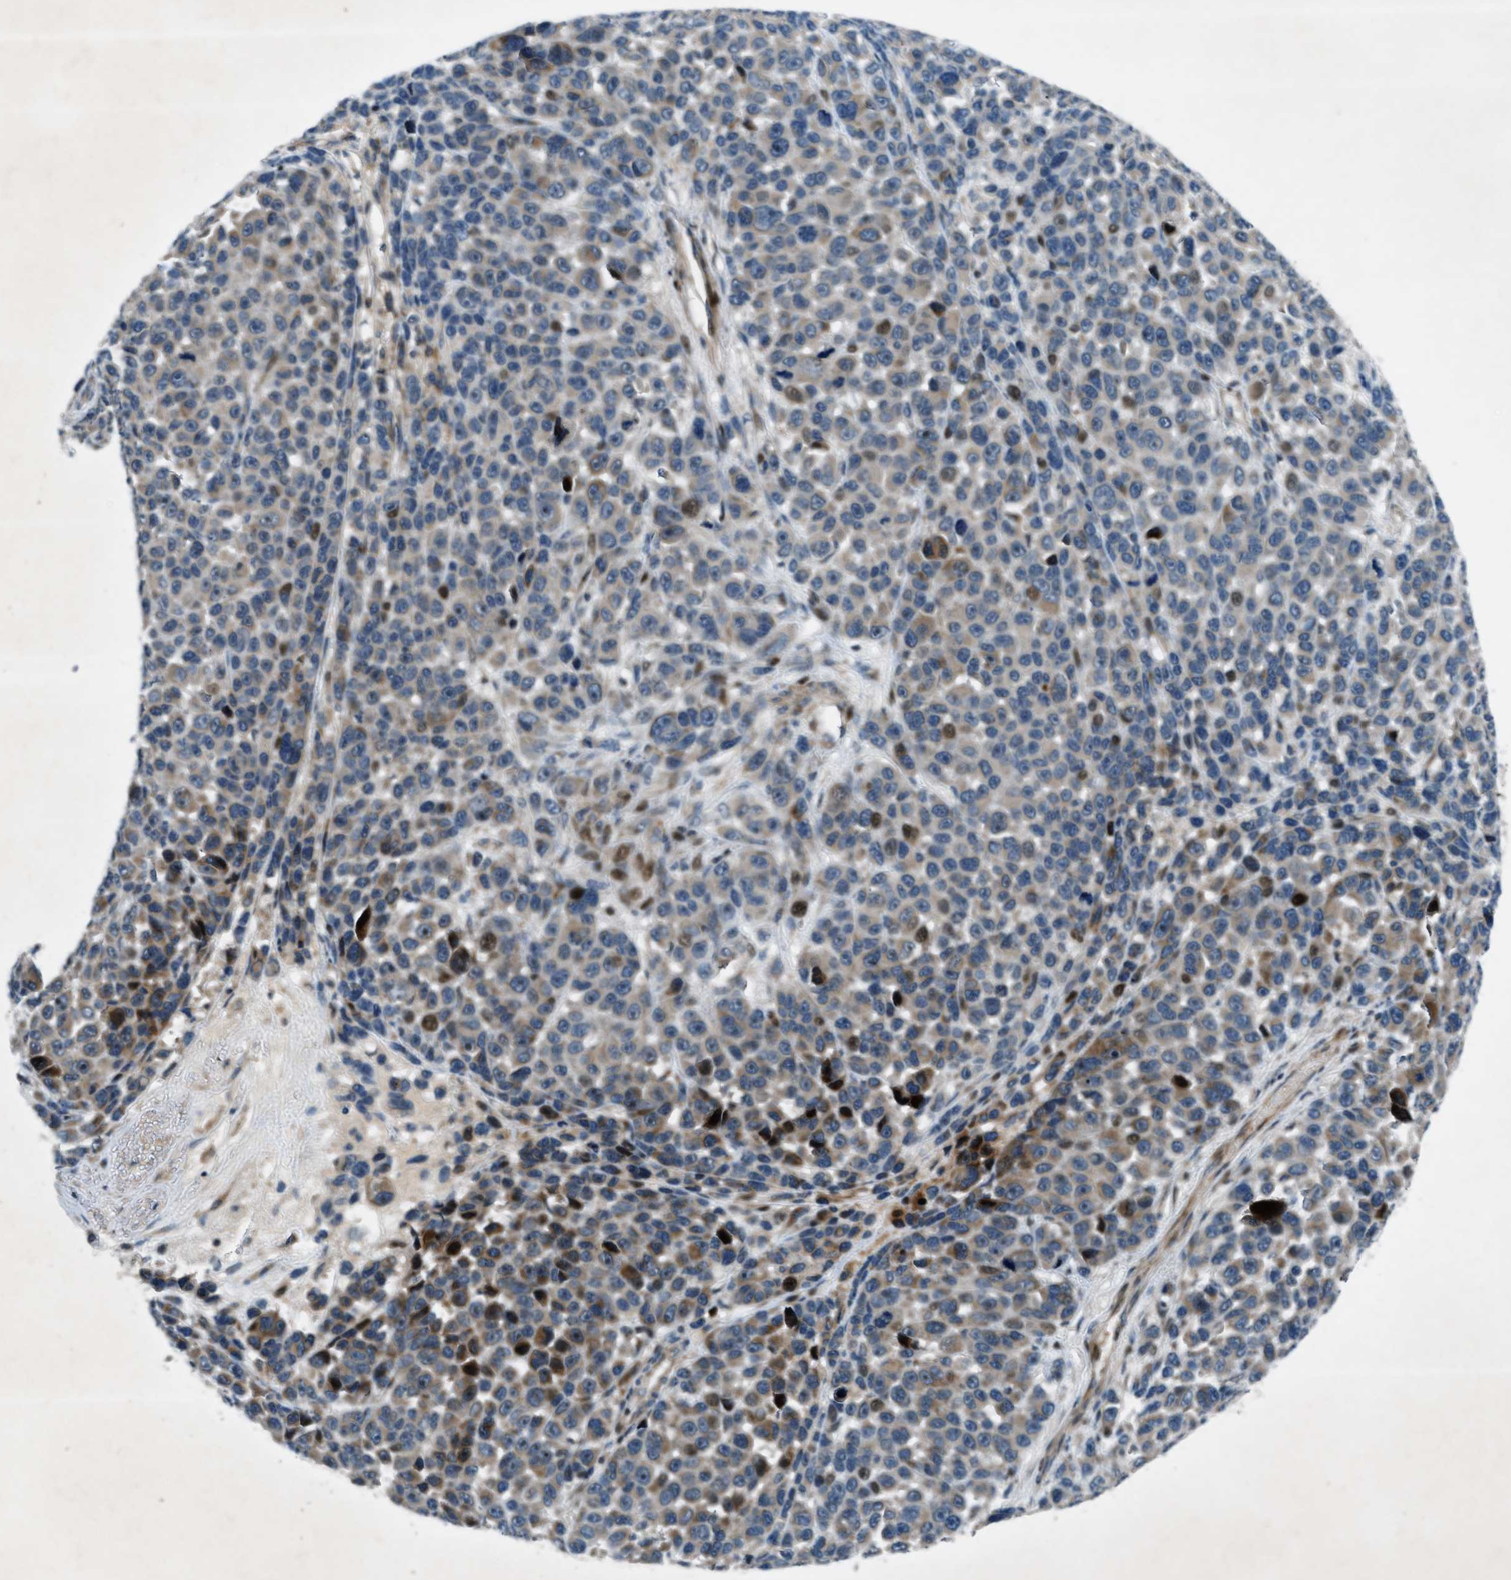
{"staining": {"intensity": "moderate", "quantity": "<25%", "location": "cytoplasmic/membranous"}, "tissue": "melanoma", "cell_type": "Tumor cells", "image_type": "cancer", "snomed": [{"axis": "morphology", "description": "Malignant melanoma, NOS"}, {"axis": "topography", "description": "Skin"}], "caption": "Melanoma tissue demonstrates moderate cytoplasmic/membranous expression in about <25% of tumor cells, visualized by immunohistochemistry.", "gene": "CLEC2D", "patient": {"sex": "male", "age": 53}}